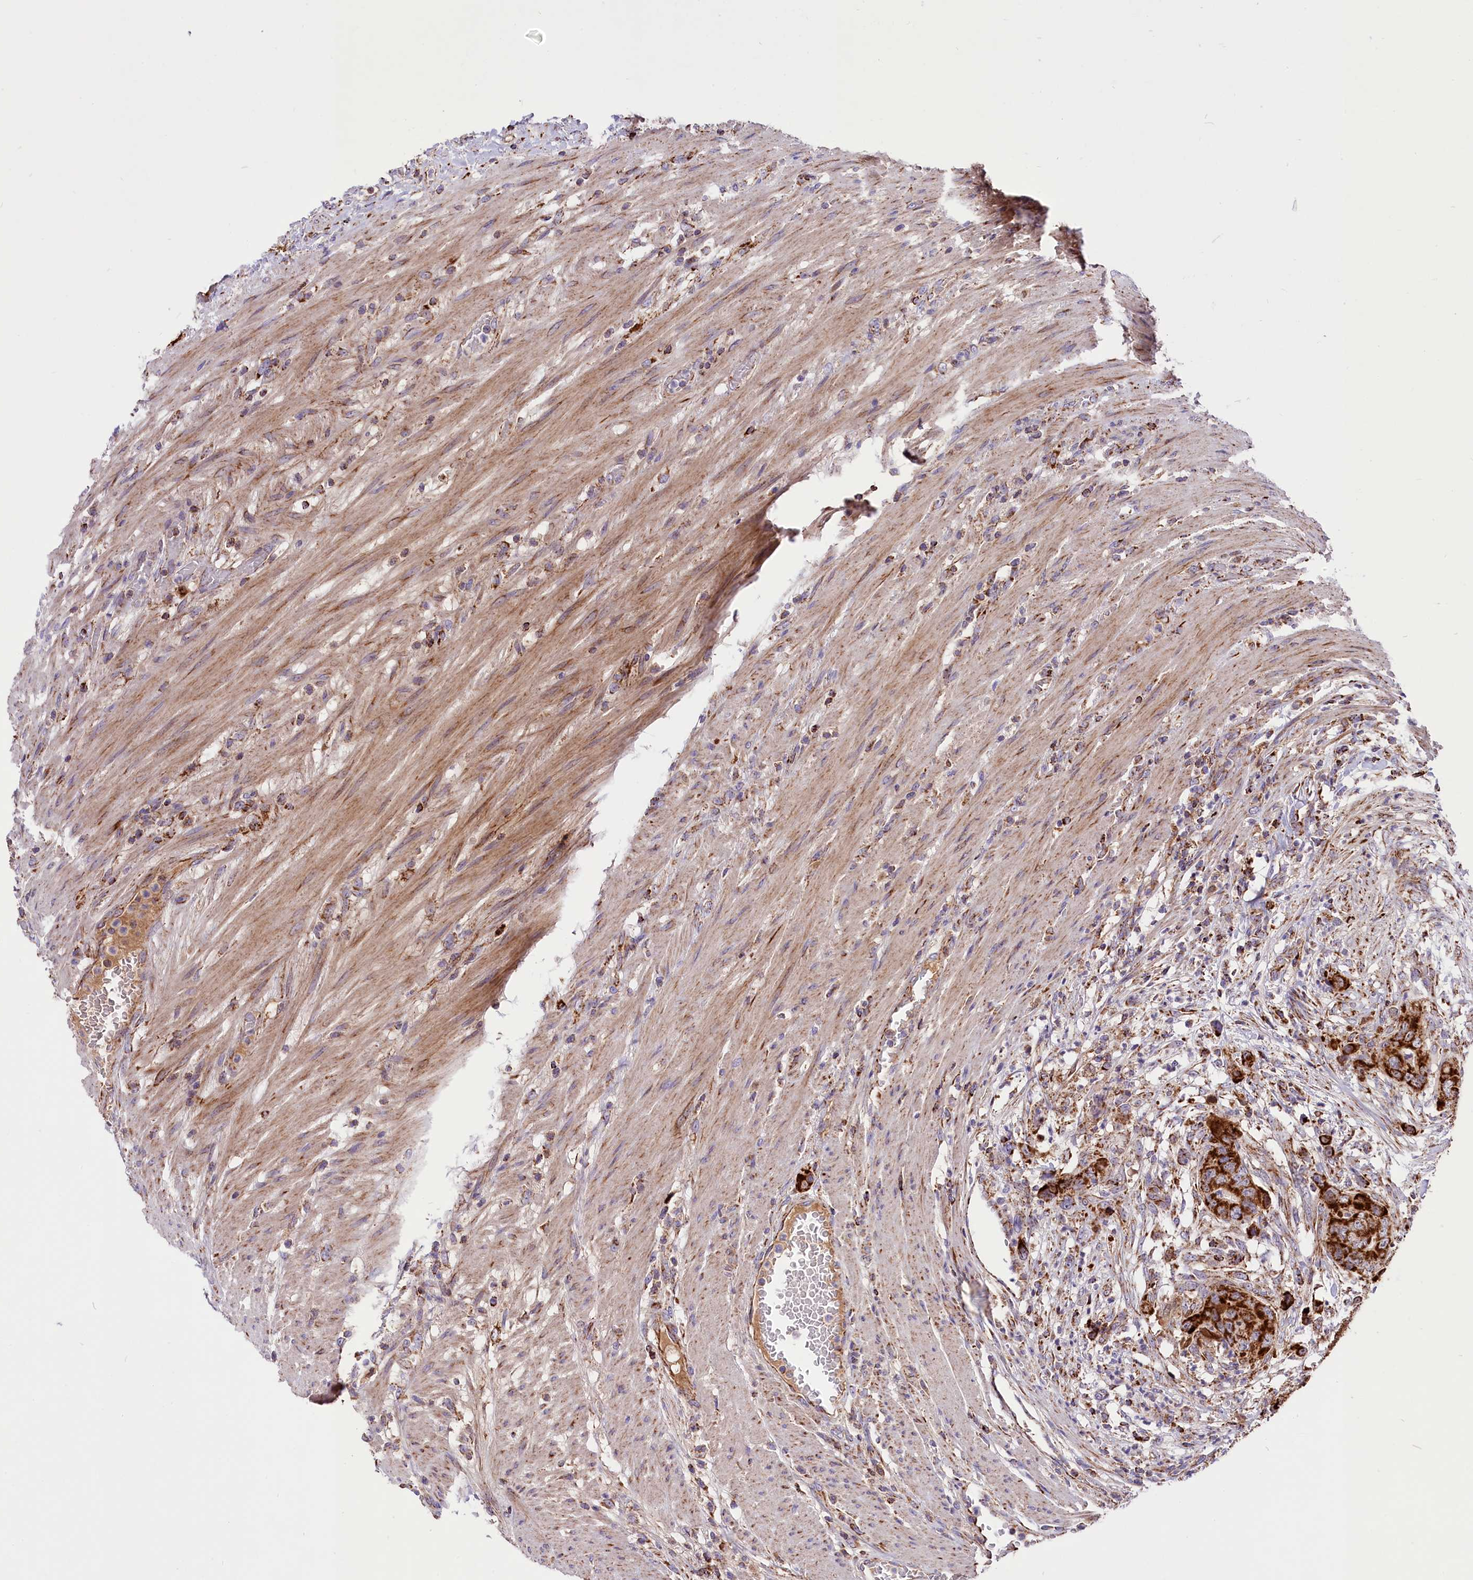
{"staining": {"intensity": "strong", "quantity": ">75%", "location": "cytoplasmic/membranous"}, "tissue": "colorectal cancer", "cell_type": "Tumor cells", "image_type": "cancer", "snomed": [{"axis": "morphology", "description": "Adenocarcinoma, NOS"}, {"axis": "topography", "description": "Colon"}], "caption": "Brown immunohistochemical staining in colorectal adenocarcinoma shows strong cytoplasmic/membranous expression in about >75% of tumor cells. (DAB = brown stain, brightfield microscopy at high magnification).", "gene": "COX17", "patient": {"sex": "male", "age": 84}}